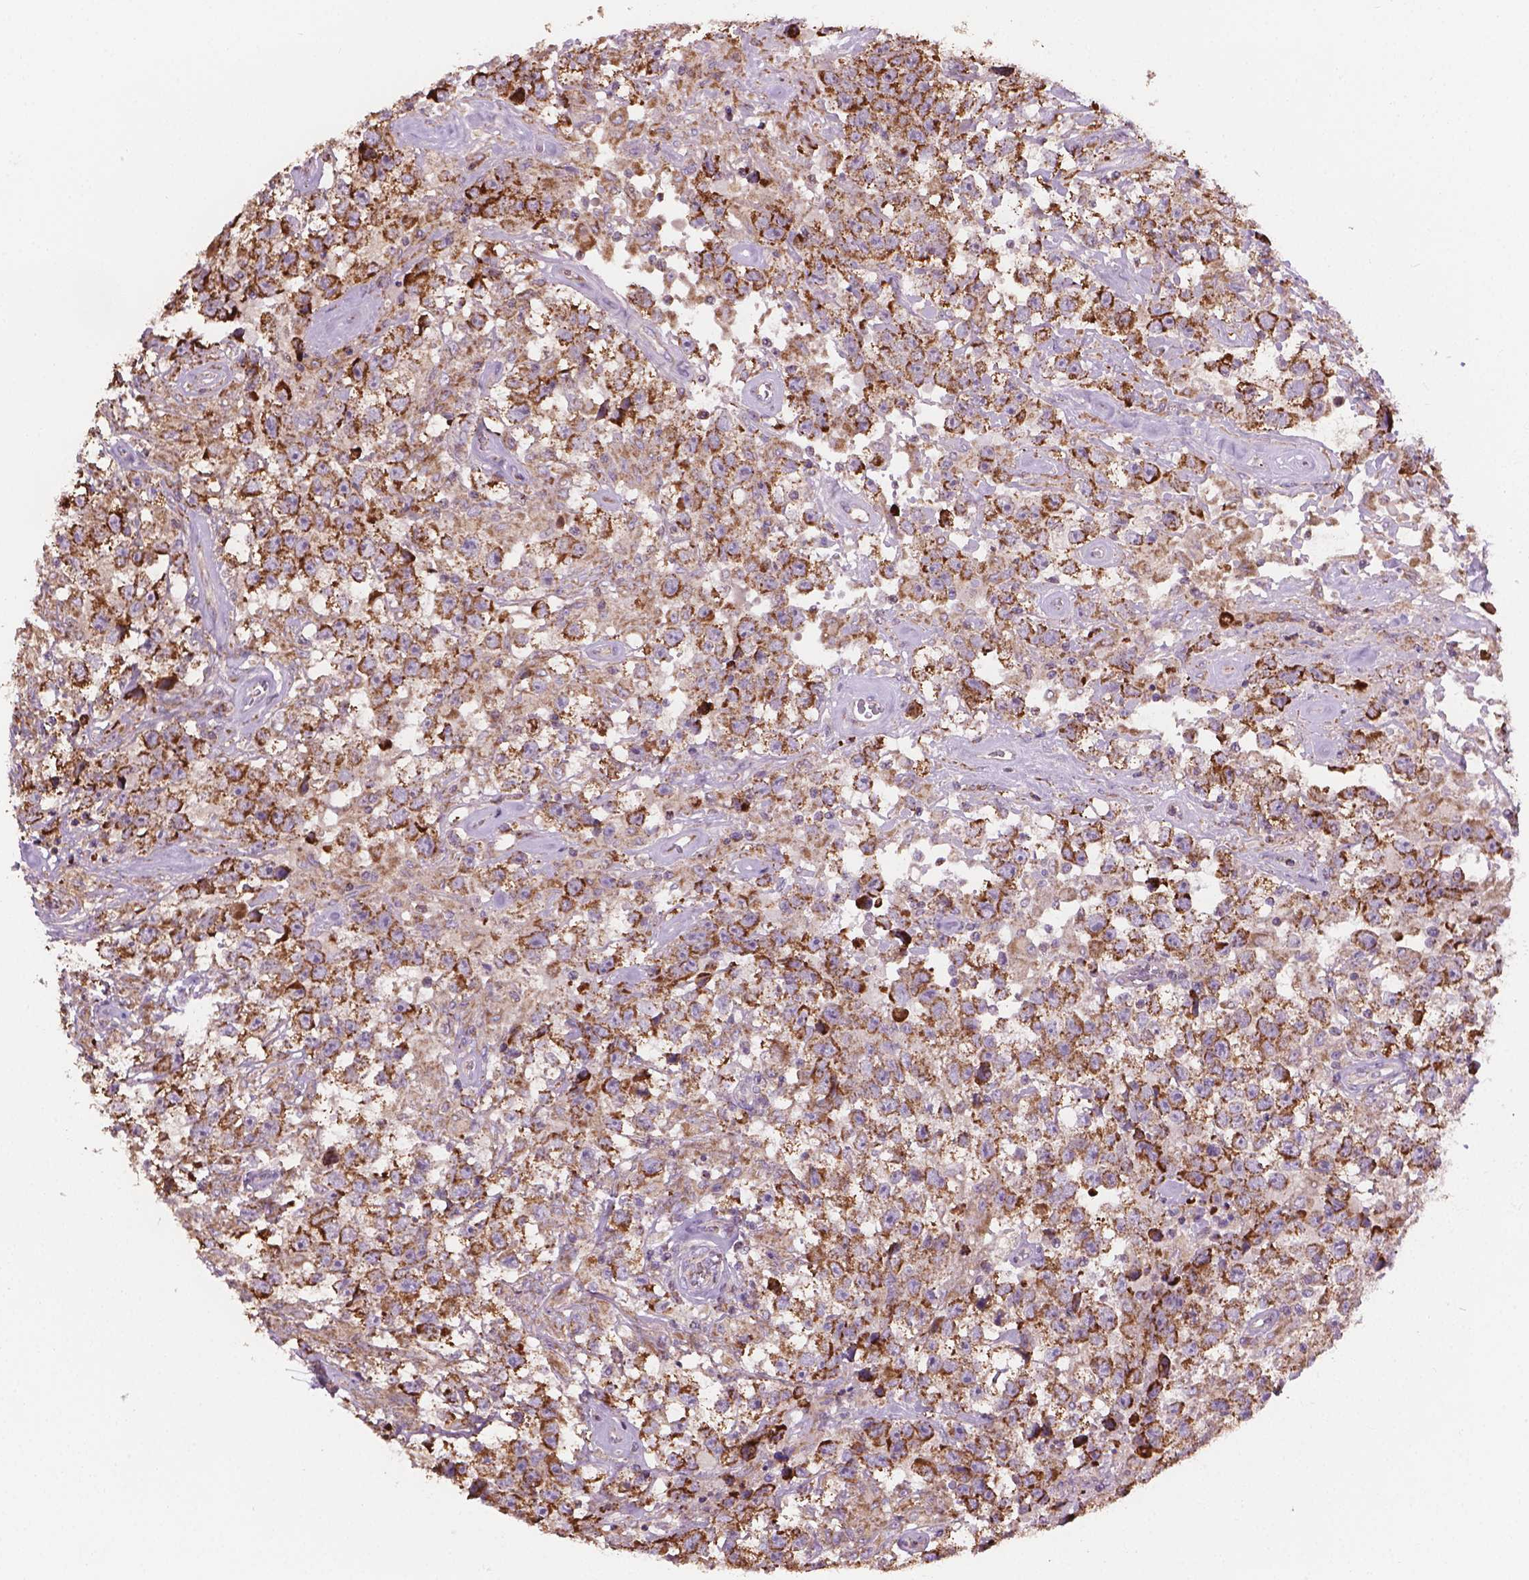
{"staining": {"intensity": "strong", "quantity": ">75%", "location": "cytoplasmic/membranous"}, "tissue": "testis cancer", "cell_type": "Tumor cells", "image_type": "cancer", "snomed": [{"axis": "morphology", "description": "Seminoma, NOS"}, {"axis": "topography", "description": "Testis"}], "caption": "Immunohistochemistry (IHC) staining of seminoma (testis), which displays high levels of strong cytoplasmic/membranous positivity in approximately >75% of tumor cells indicating strong cytoplasmic/membranous protein positivity. The staining was performed using DAB (3,3'-diaminobenzidine) (brown) for protein detection and nuclei were counterstained in hematoxylin (blue).", "gene": "PIBF1", "patient": {"sex": "male", "age": 43}}